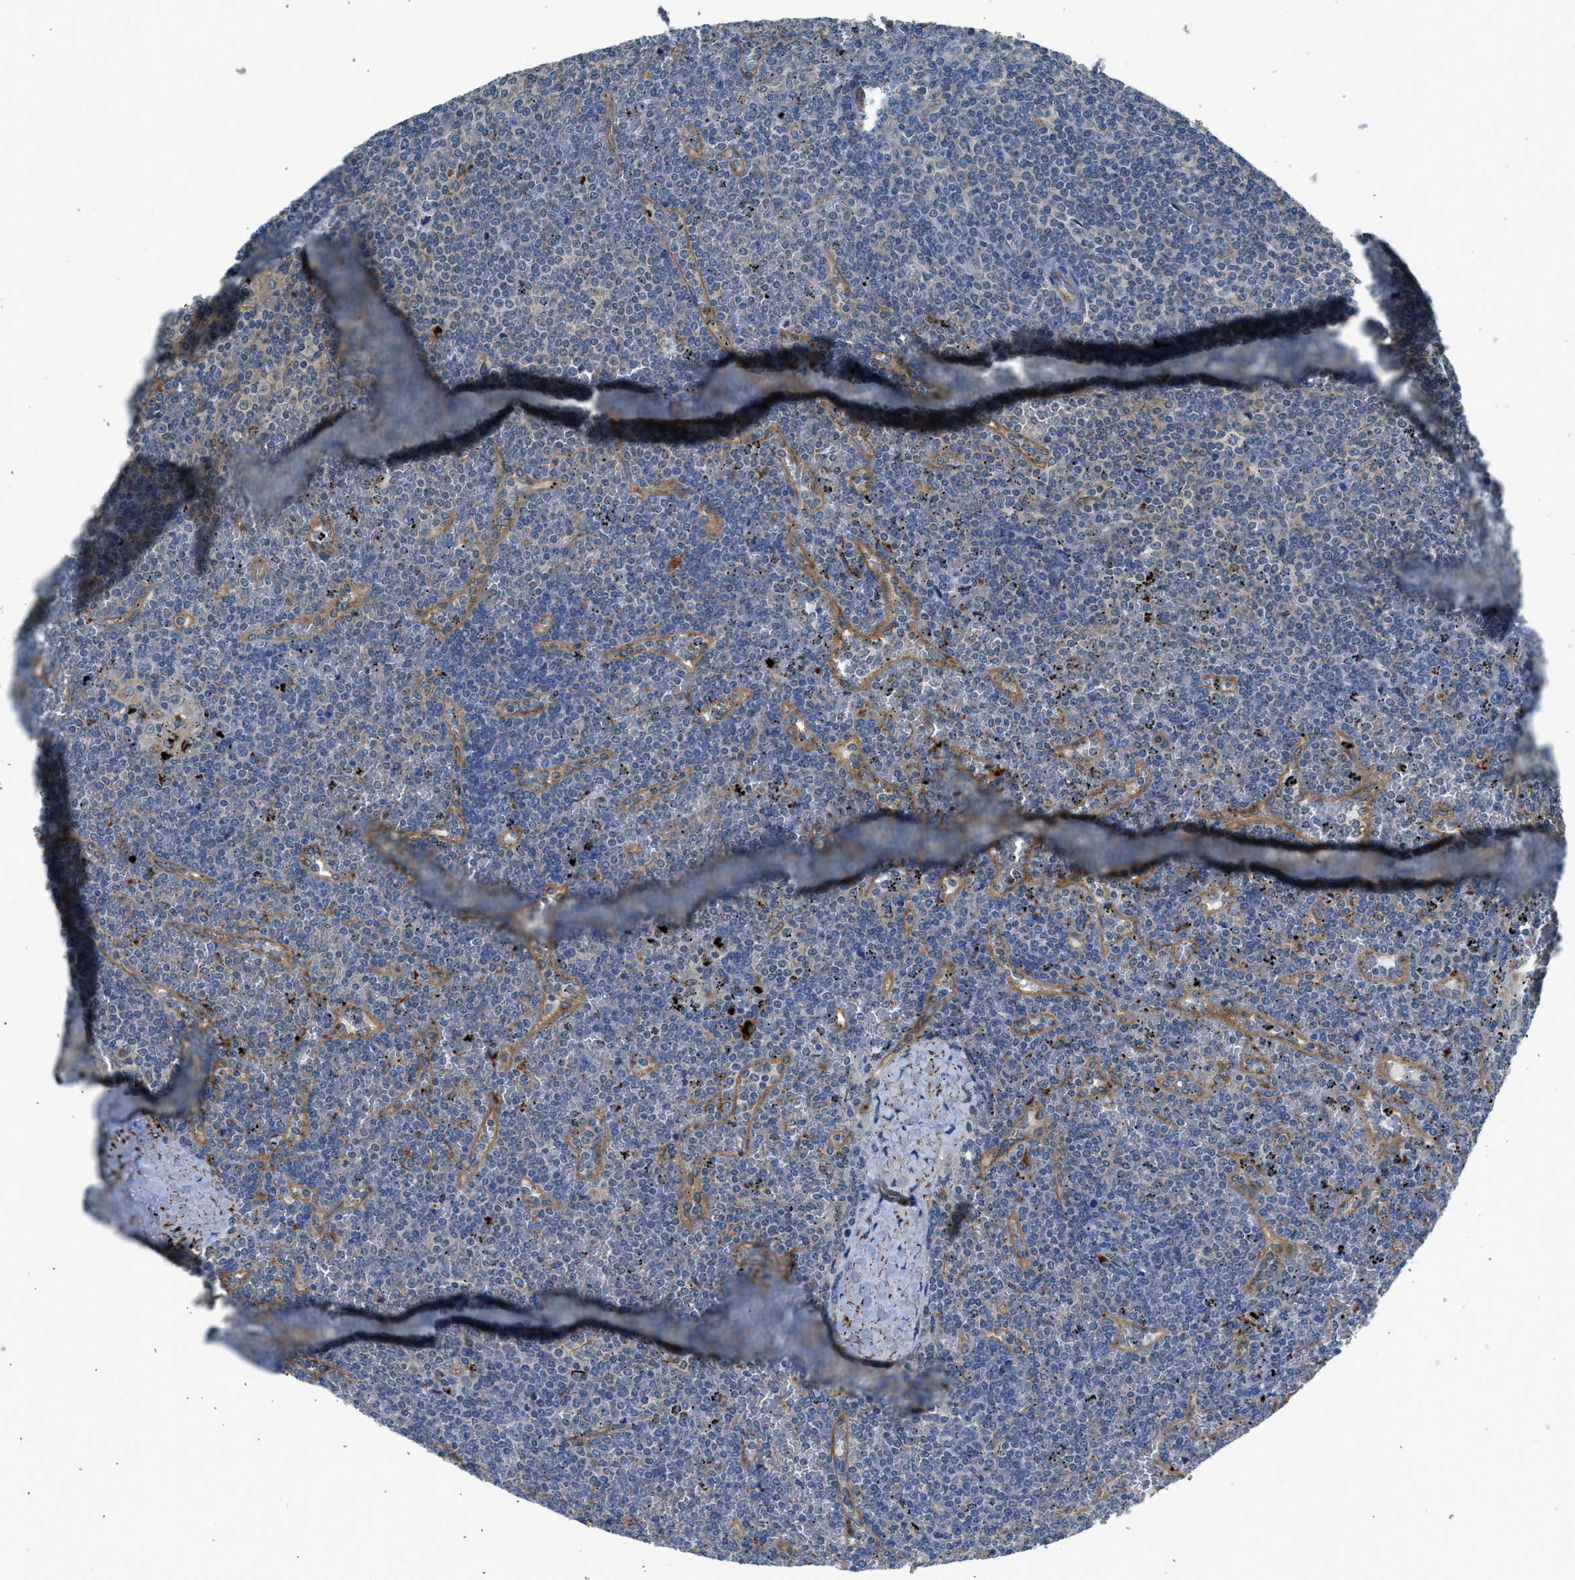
{"staining": {"intensity": "negative", "quantity": "none", "location": "none"}, "tissue": "lymphoma", "cell_type": "Tumor cells", "image_type": "cancer", "snomed": [{"axis": "morphology", "description": "Malignant lymphoma, non-Hodgkin's type, Low grade"}, {"axis": "topography", "description": "Spleen"}], "caption": "Lymphoma stained for a protein using immunohistochemistry displays no expression tumor cells.", "gene": "LMBR1", "patient": {"sex": "female", "age": 19}}